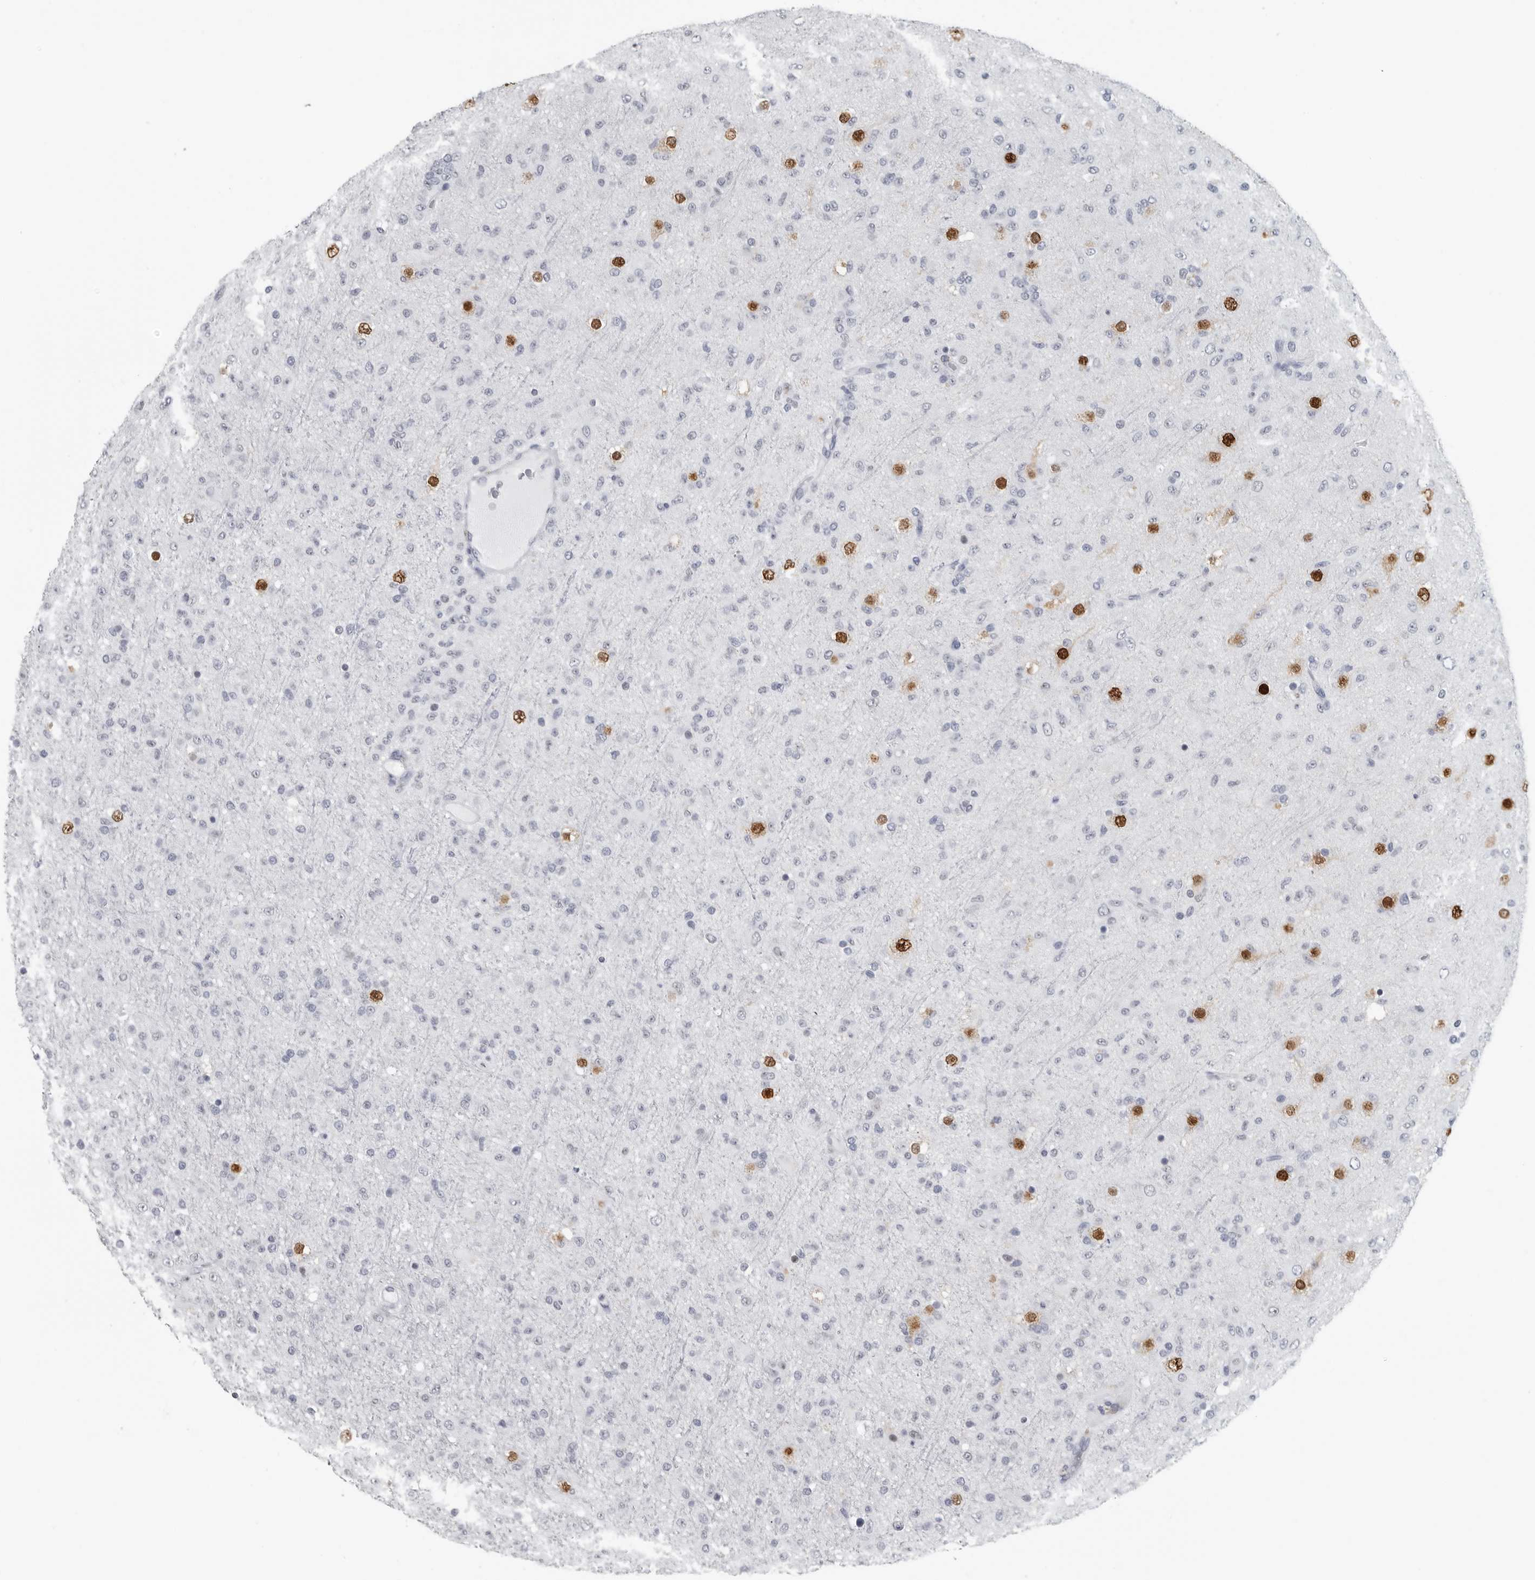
{"staining": {"intensity": "negative", "quantity": "none", "location": "none"}, "tissue": "glioma", "cell_type": "Tumor cells", "image_type": "cancer", "snomed": [{"axis": "morphology", "description": "Glioma, malignant, Low grade"}, {"axis": "topography", "description": "Brain"}], "caption": "Immunohistochemical staining of glioma exhibits no significant staining in tumor cells.", "gene": "SATB2", "patient": {"sex": "male", "age": 65}}